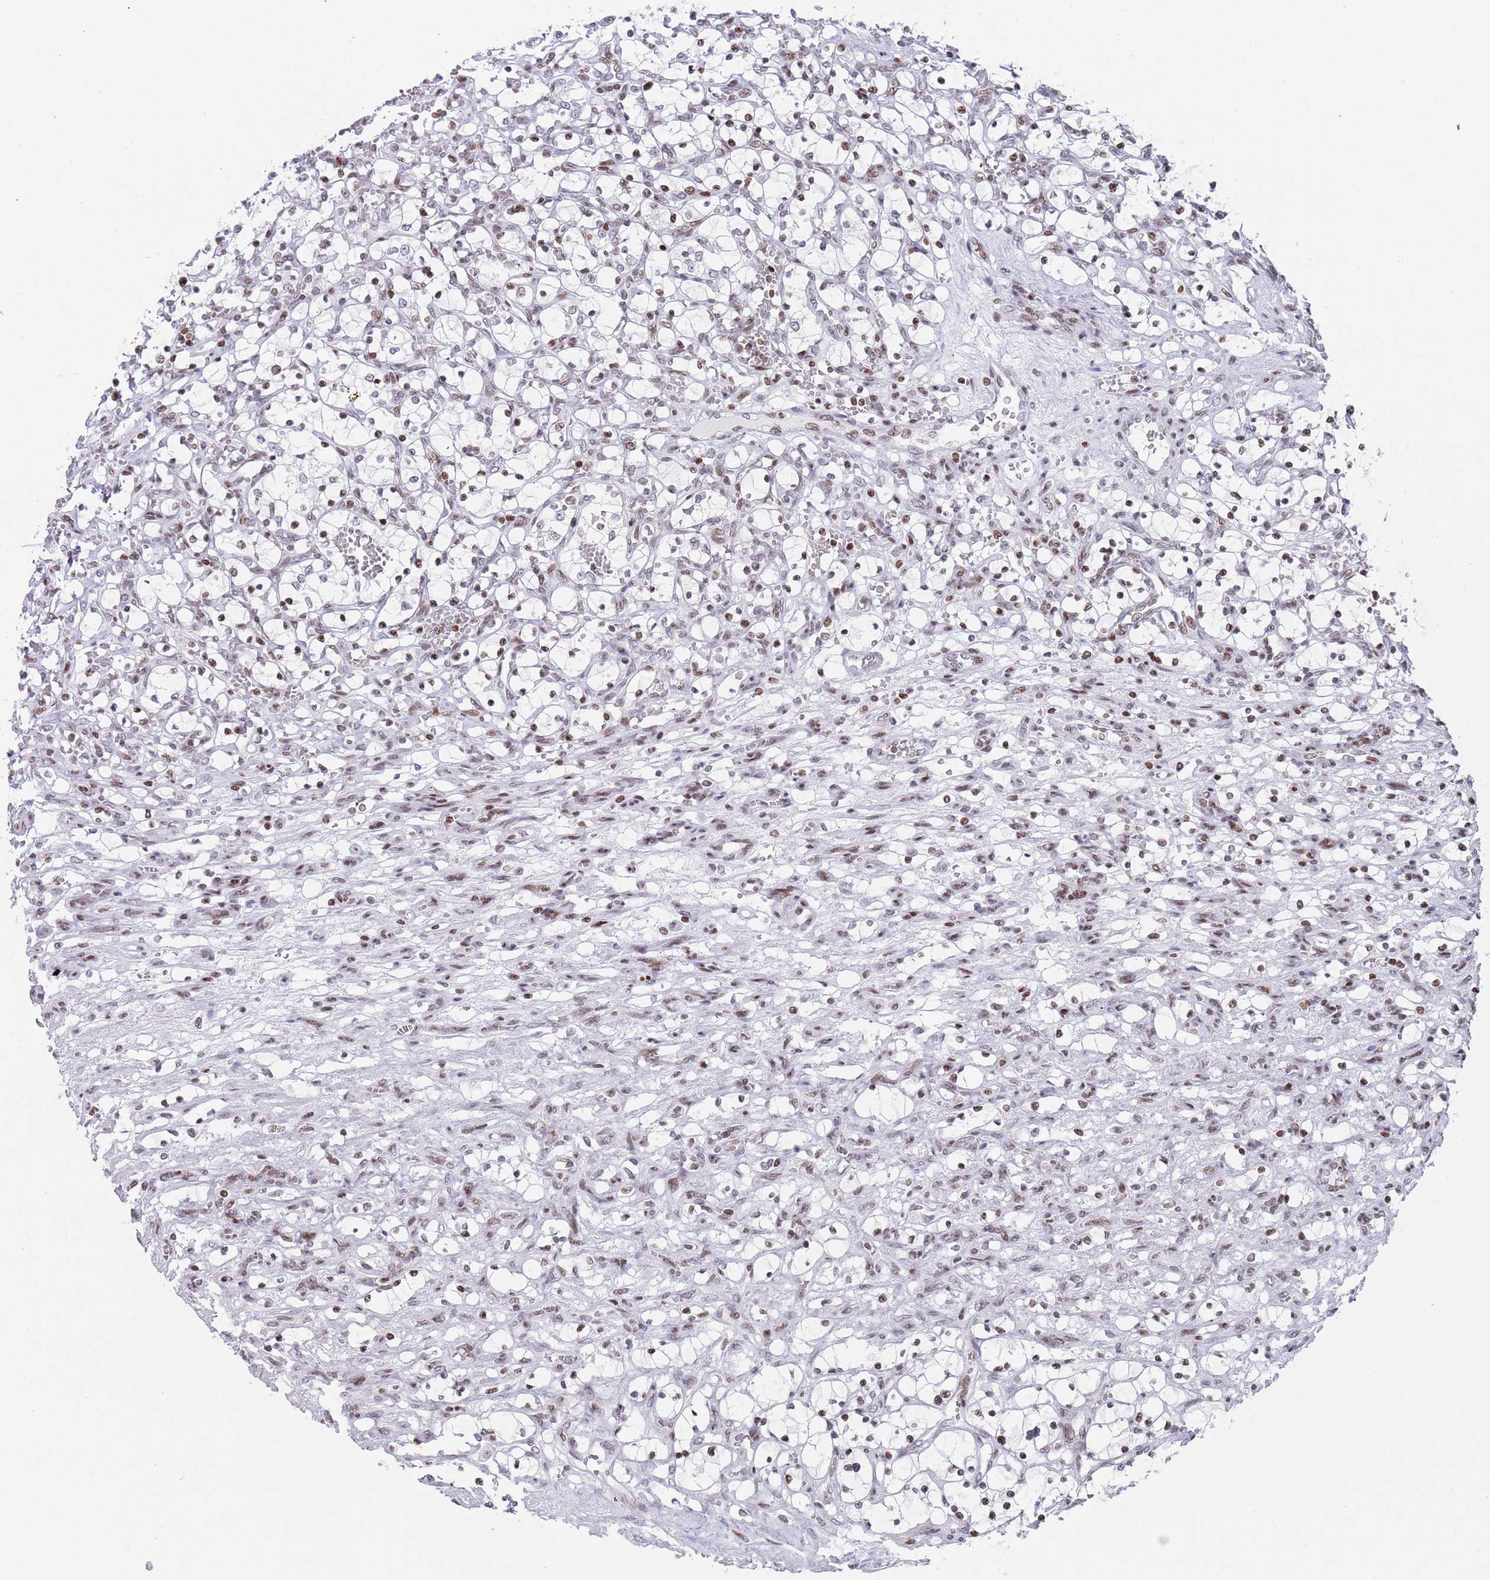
{"staining": {"intensity": "moderate", "quantity": ">75%", "location": "nuclear"}, "tissue": "renal cancer", "cell_type": "Tumor cells", "image_type": "cancer", "snomed": [{"axis": "morphology", "description": "Adenocarcinoma, NOS"}, {"axis": "topography", "description": "Kidney"}], "caption": "Renal adenocarcinoma stained with a brown dye shows moderate nuclear positive expression in approximately >75% of tumor cells.", "gene": "HDAC8", "patient": {"sex": "female", "age": 69}}